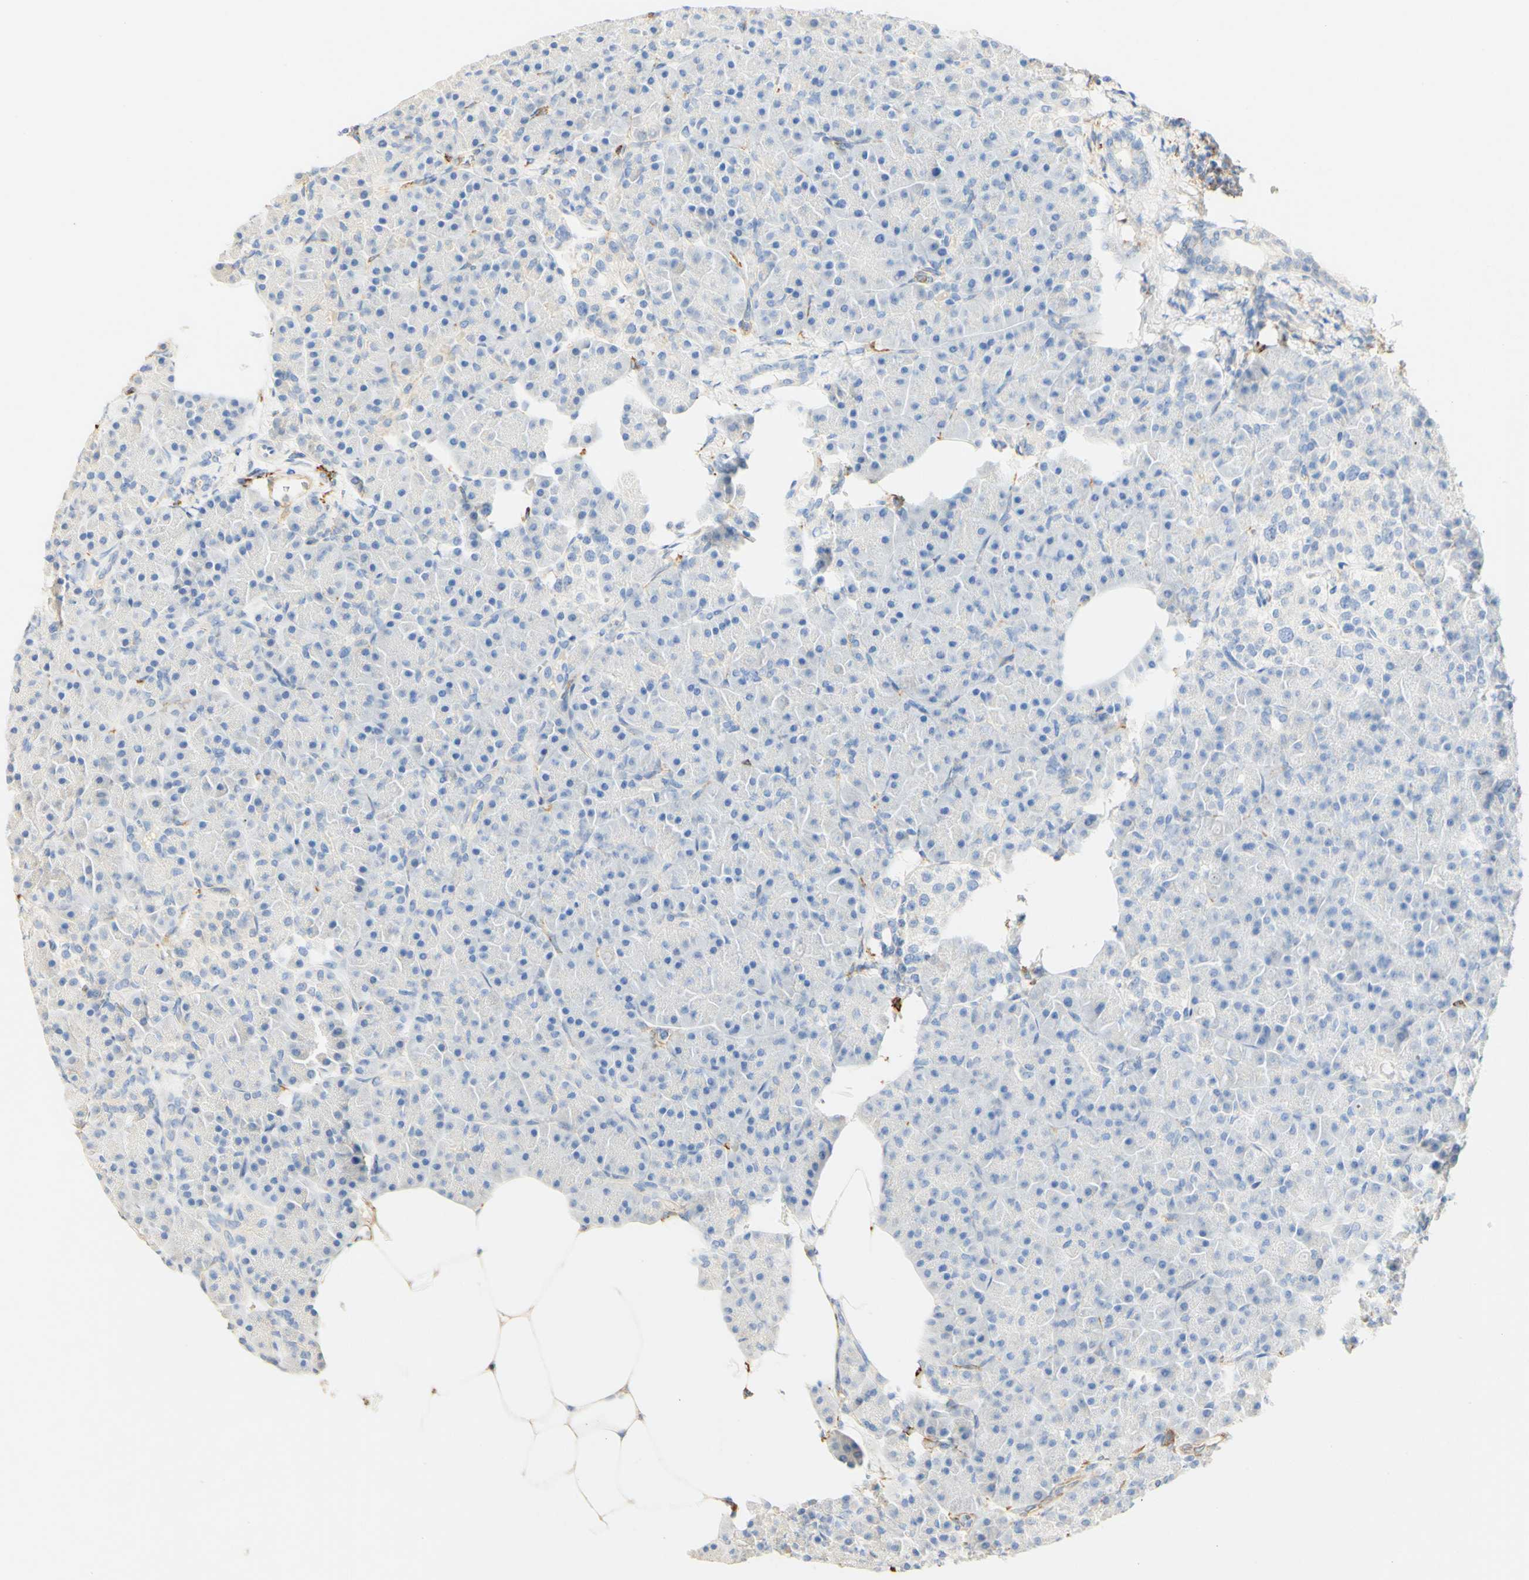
{"staining": {"intensity": "negative", "quantity": "none", "location": "none"}, "tissue": "pancreas", "cell_type": "Exocrine glandular cells", "image_type": "normal", "snomed": [{"axis": "morphology", "description": "Normal tissue, NOS"}, {"axis": "topography", "description": "Pancreas"}], "caption": "Immunohistochemistry (IHC) of unremarkable pancreas displays no positivity in exocrine glandular cells.", "gene": "FCGRT", "patient": {"sex": "female", "age": 70}}